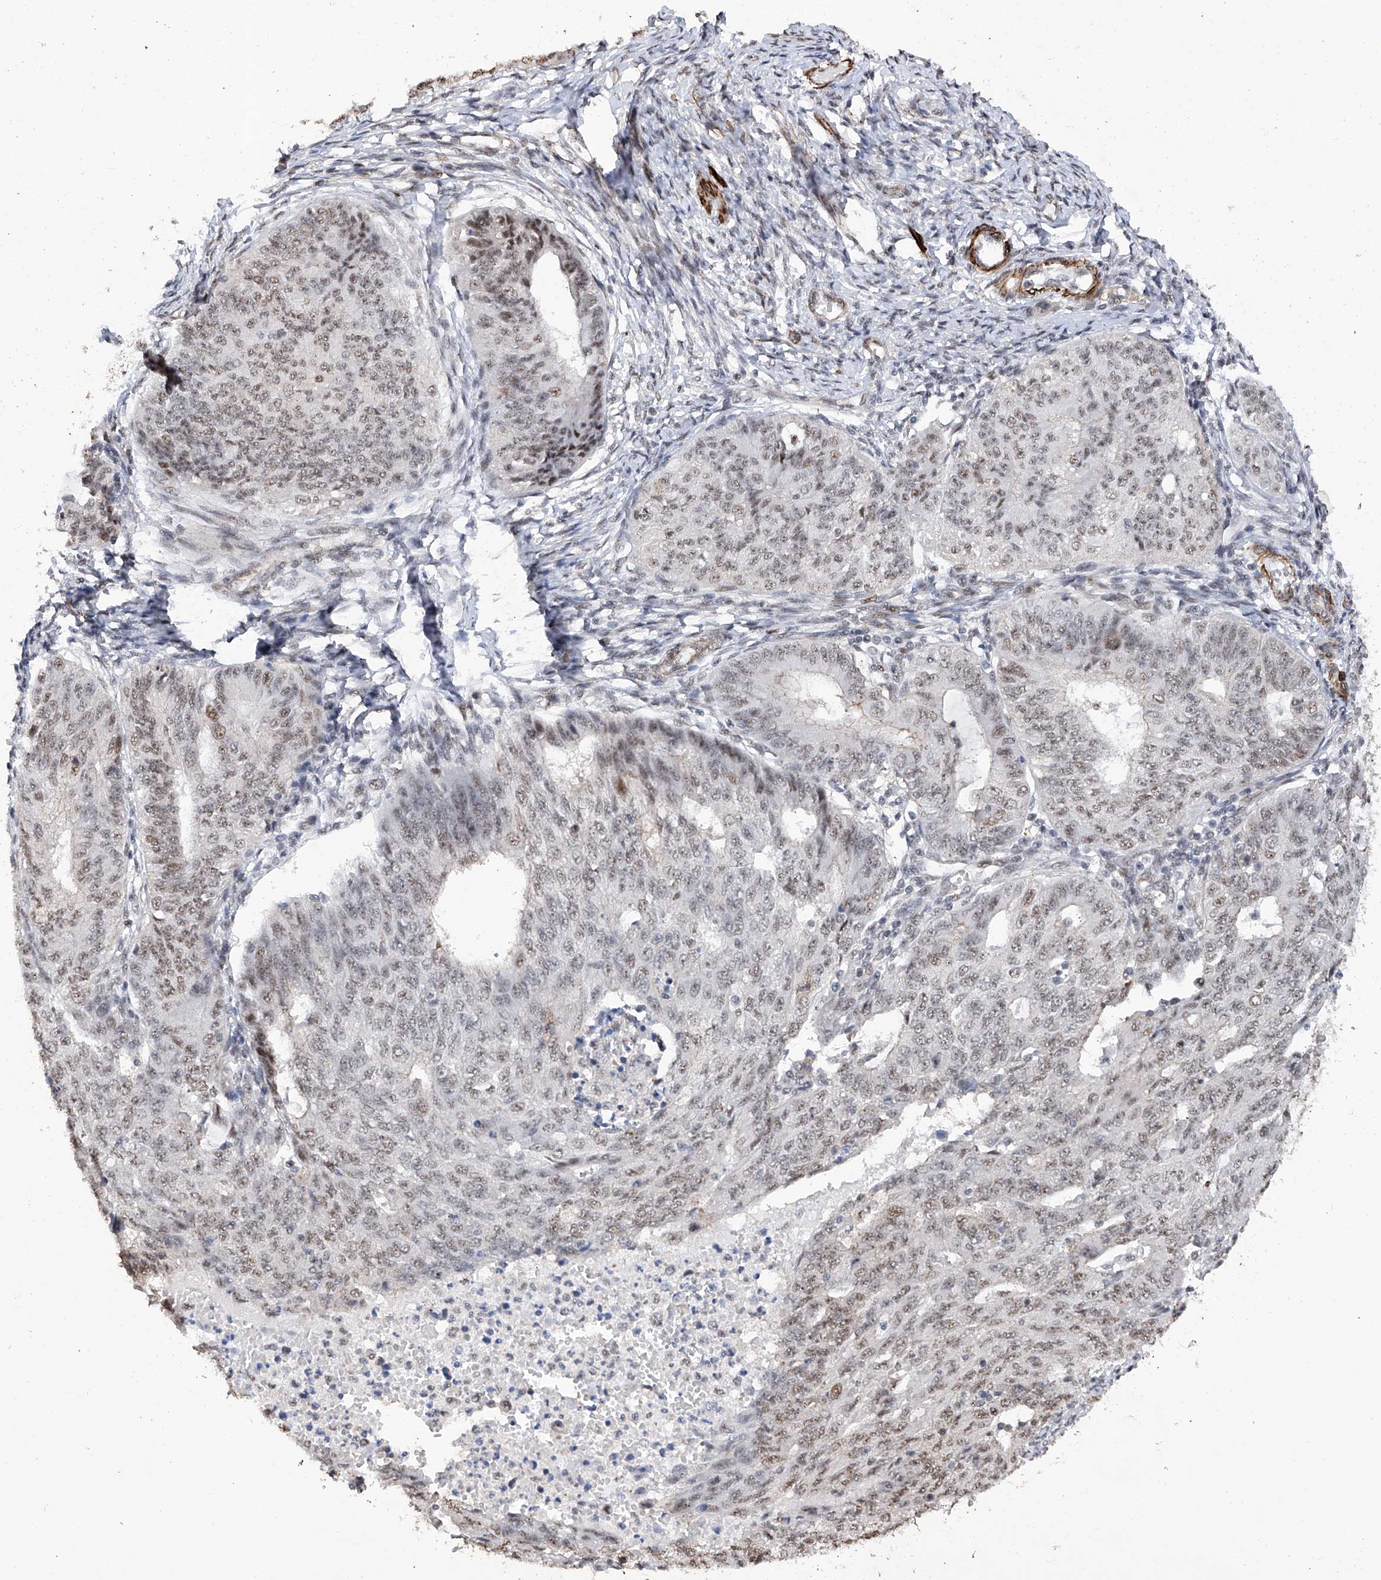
{"staining": {"intensity": "weak", "quantity": "25%-75%", "location": "nuclear"}, "tissue": "endometrial cancer", "cell_type": "Tumor cells", "image_type": "cancer", "snomed": [{"axis": "morphology", "description": "Adenocarcinoma, NOS"}, {"axis": "topography", "description": "Endometrium"}], "caption": "Immunohistochemistry (IHC) (DAB (3,3'-diaminobenzidine)) staining of adenocarcinoma (endometrial) shows weak nuclear protein positivity in about 25%-75% of tumor cells. (IHC, brightfield microscopy, high magnification).", "gene": "NFATC4", "patient": {"sex": "female", "age": 32}}